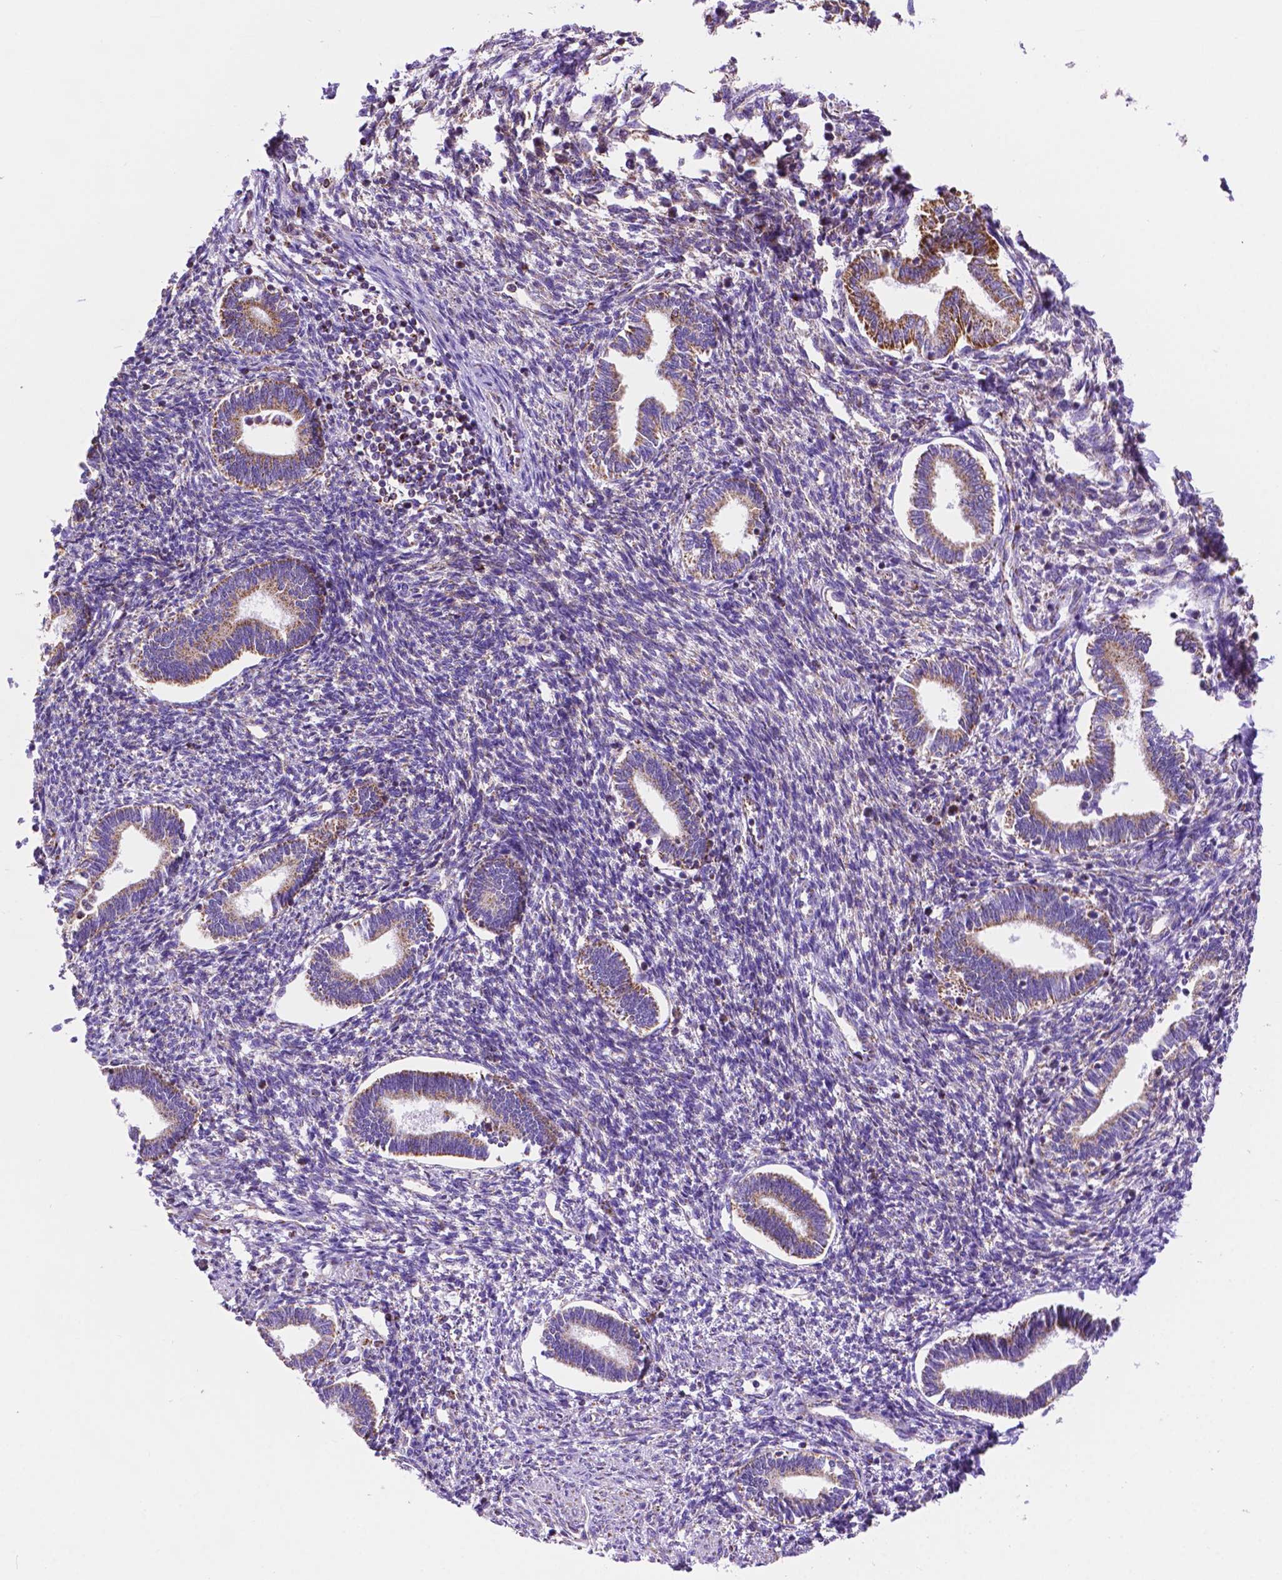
{"staining": {"intensity": "negative", "quantity": "none", "location": "none"}, "tissue": "endometrium", "cell_type": "Cells in endometrial stroma", "image_type": "normal", "snomed": [{"axis": "morphology", "description": "Normal tissue, NOS"}, {"axis": "topography", "description": "Endometrium"}], "caption": "Cells in endometrial stroma are negative for brown protein staining in benign endometrium. (DAB IHC visualized using brightfield microscopy, high magnification).", "gene": "GDPD5", "patient": {"sex": "female", "age": 42}}